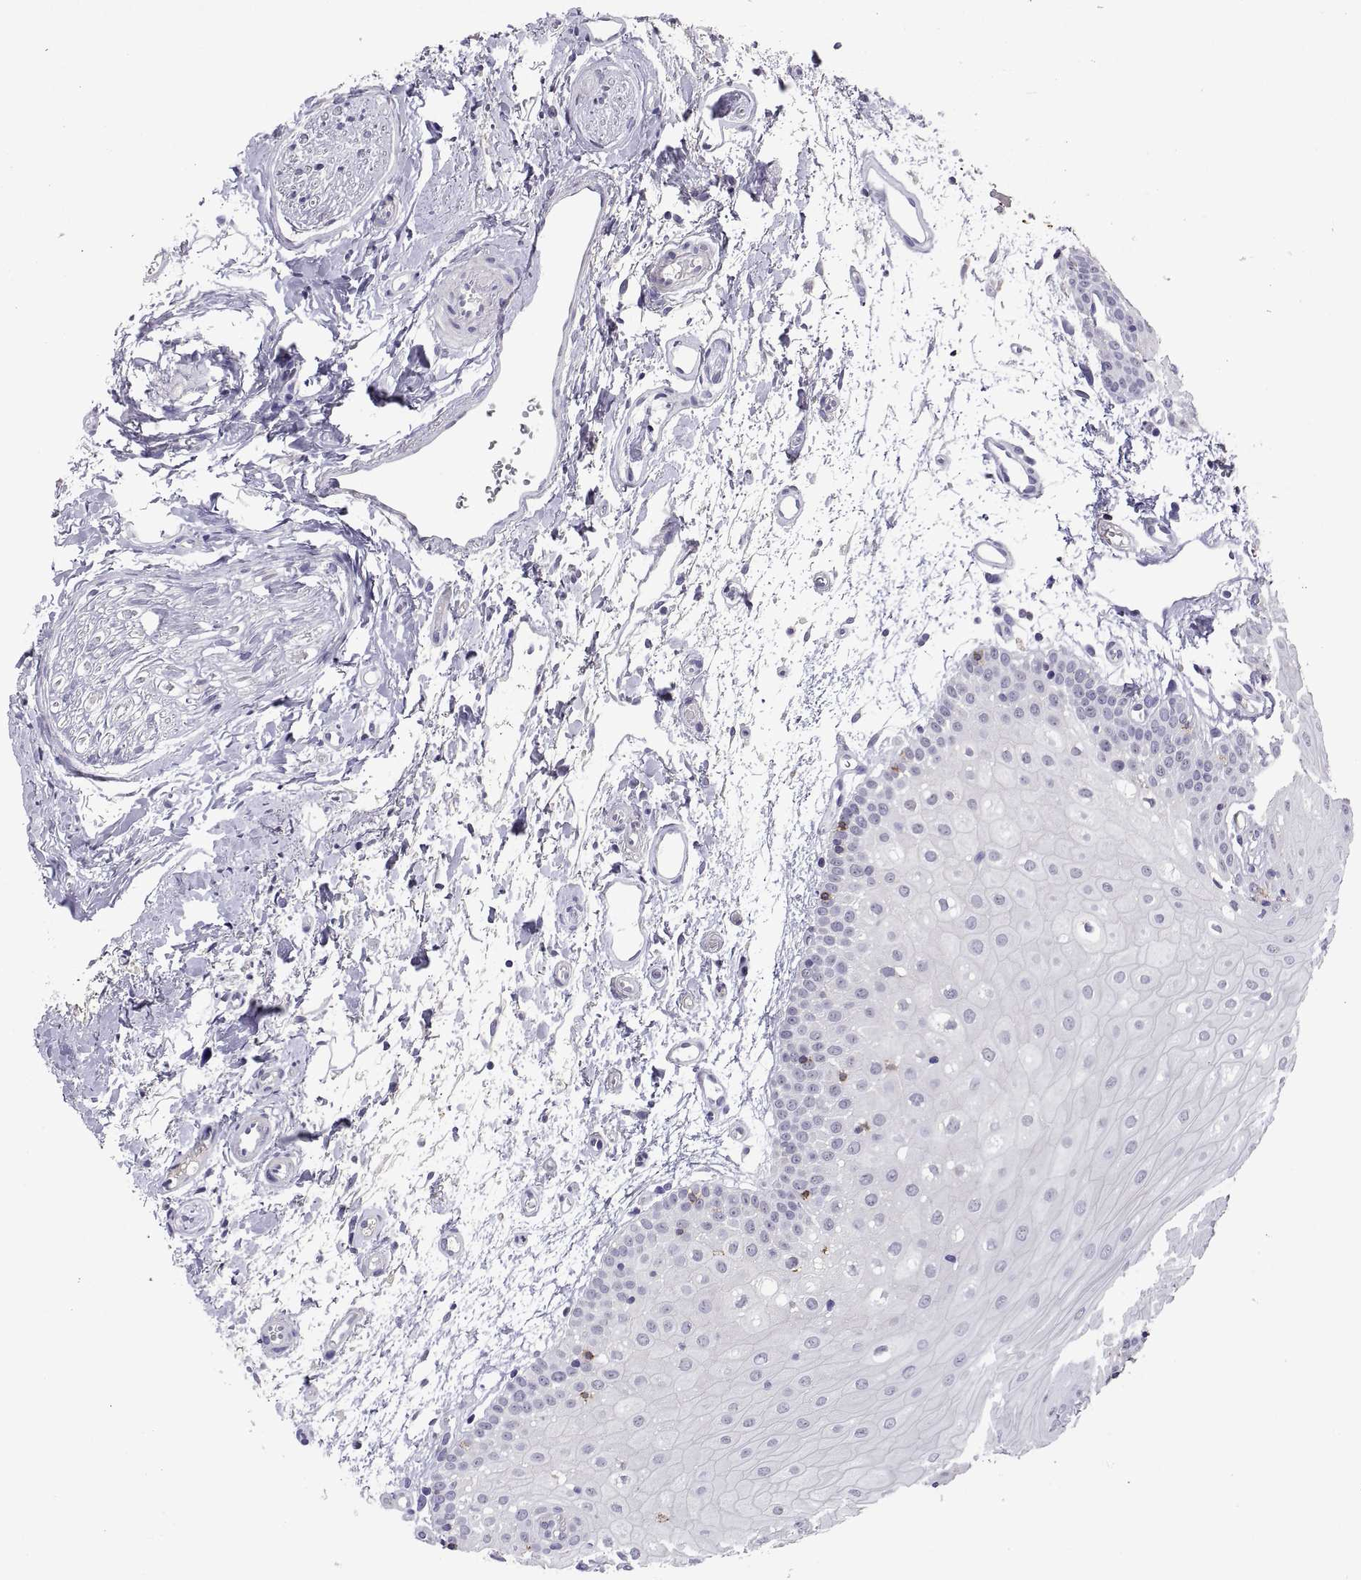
{"staining": {"intensity": "negative", "quantity": "none", "location": "none"}, "tissue": "oral mucosa", "cell_type": "Squamous epithelial cells", "image_type": "normal", "snomed": [{"axis": "morphology", "description": "Normal tissue, NOS"}, {"axis": "morphology", "description": "Squamous cell carcinoma, NOS"}, {"axis": "topography", "description": "Oral tissue"}, {"axis": "topography", "description": "Head-Neck"}], "caption": "A histopathology image of oral mucosa stained for a protein exhibits no brown staining in squamous epithelial cells. Brightfield microscopy of immunohistochemistry (IHC) stained with DAB (brown) and hematoxylin (blue), captured at high magnification.", "gene": "MS4A1", "patient": {"sex": "female", "age": 75}}